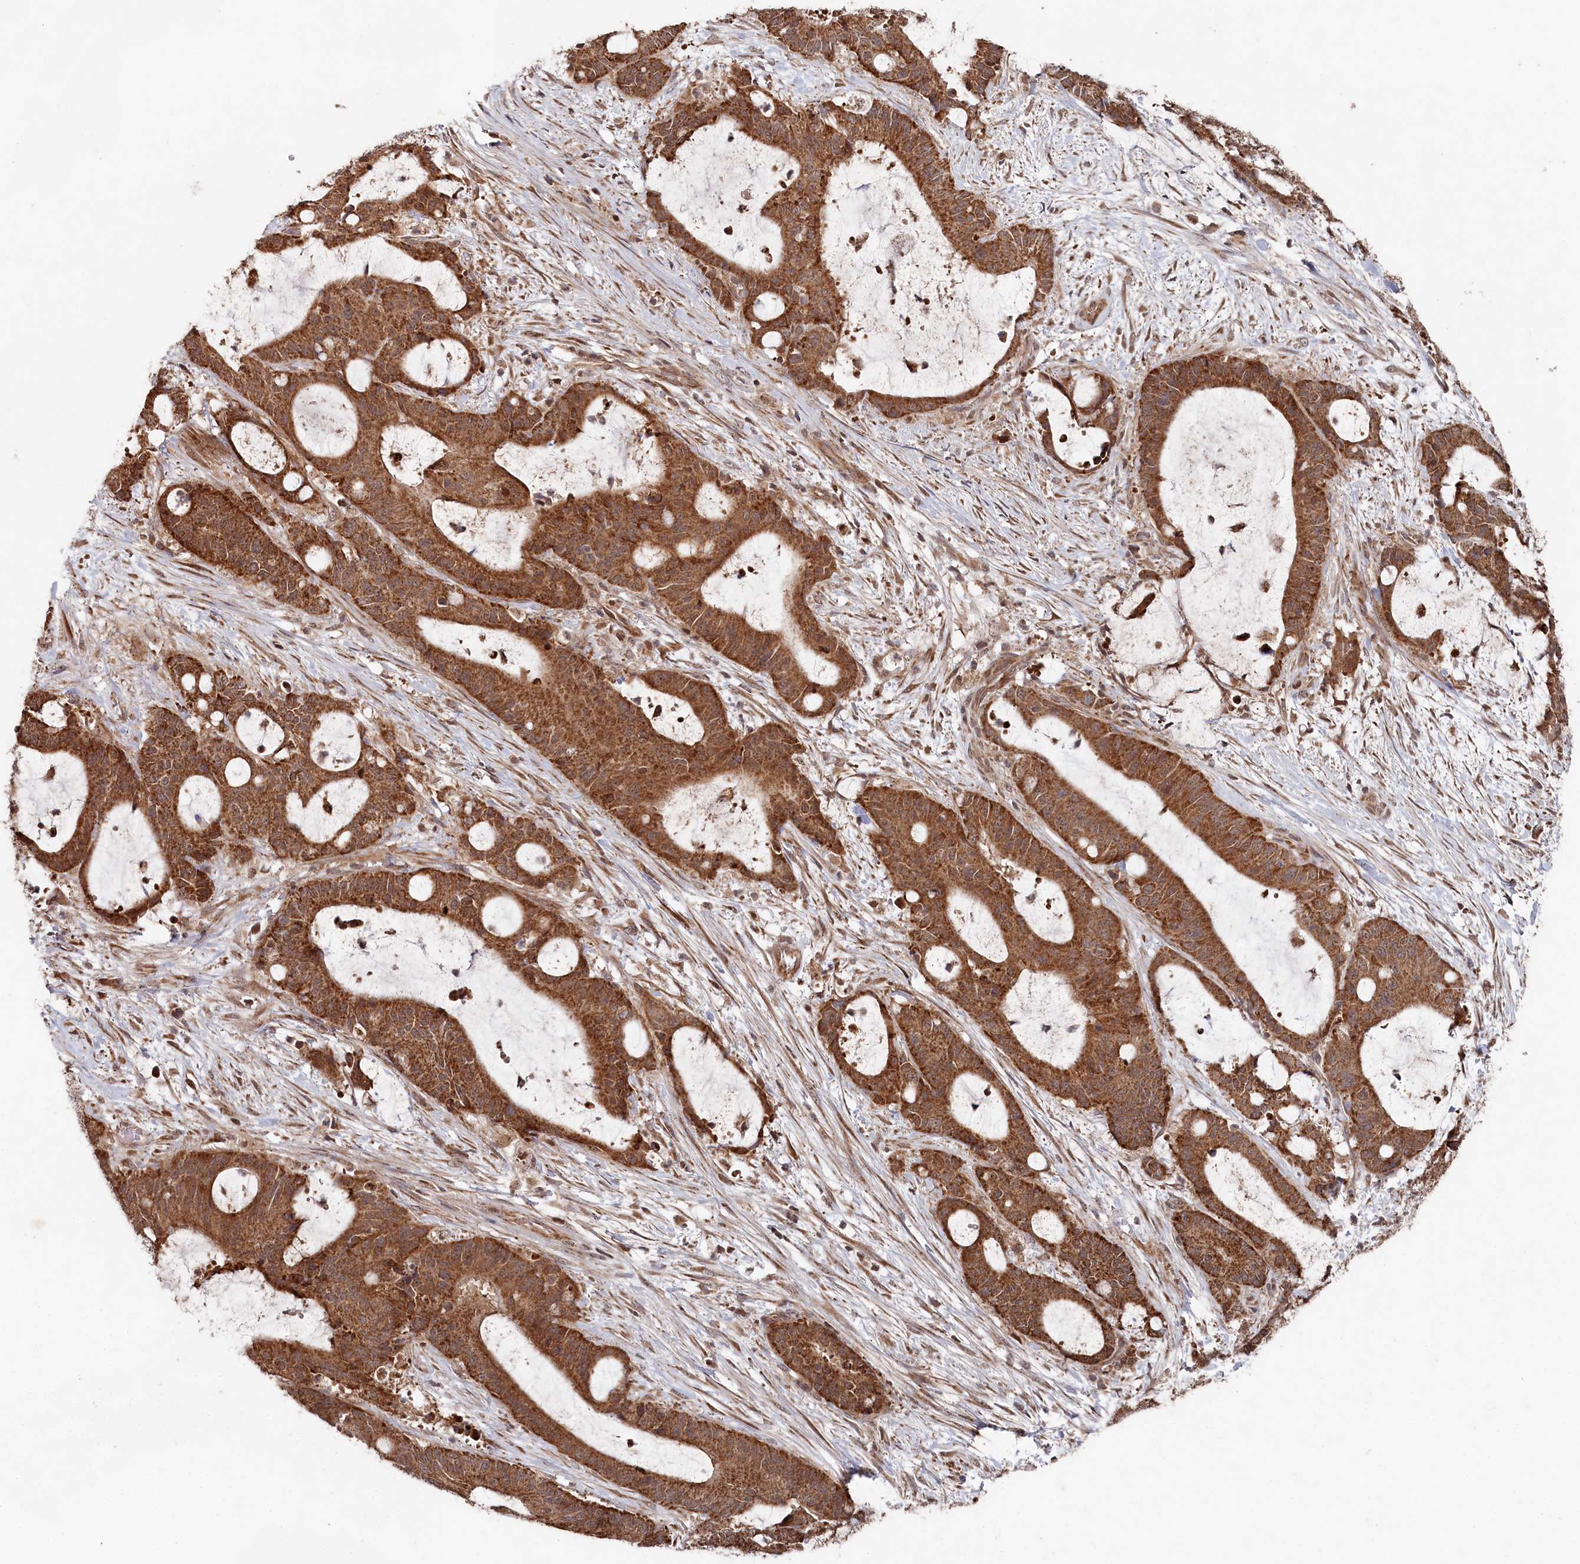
{"staining": {"intensity": "strong", "quantity": ">75%", "location": "cytoplasmic/membranous"}, "tissue": "liver cancer", "cell_type": "Tumor cells", "image_type": "cancer", "snomed": [{"axis": "morphology", "description": "Normal tissue, NOS"}, {"axis": "morphology", "description": "Cholangiocarcinoma"}, {"axis": "topography", "description": "Liver"}, {"axis": "topography", "description": "Peripheral nerve tissue"}], "caption": "Protein analysis of liver cancer tissue displays strong cytoplasmic/membranous staining in about >75% of tumor cells.", "gene": "WAPL", "patient": {"sex": "female", "age": 73}}